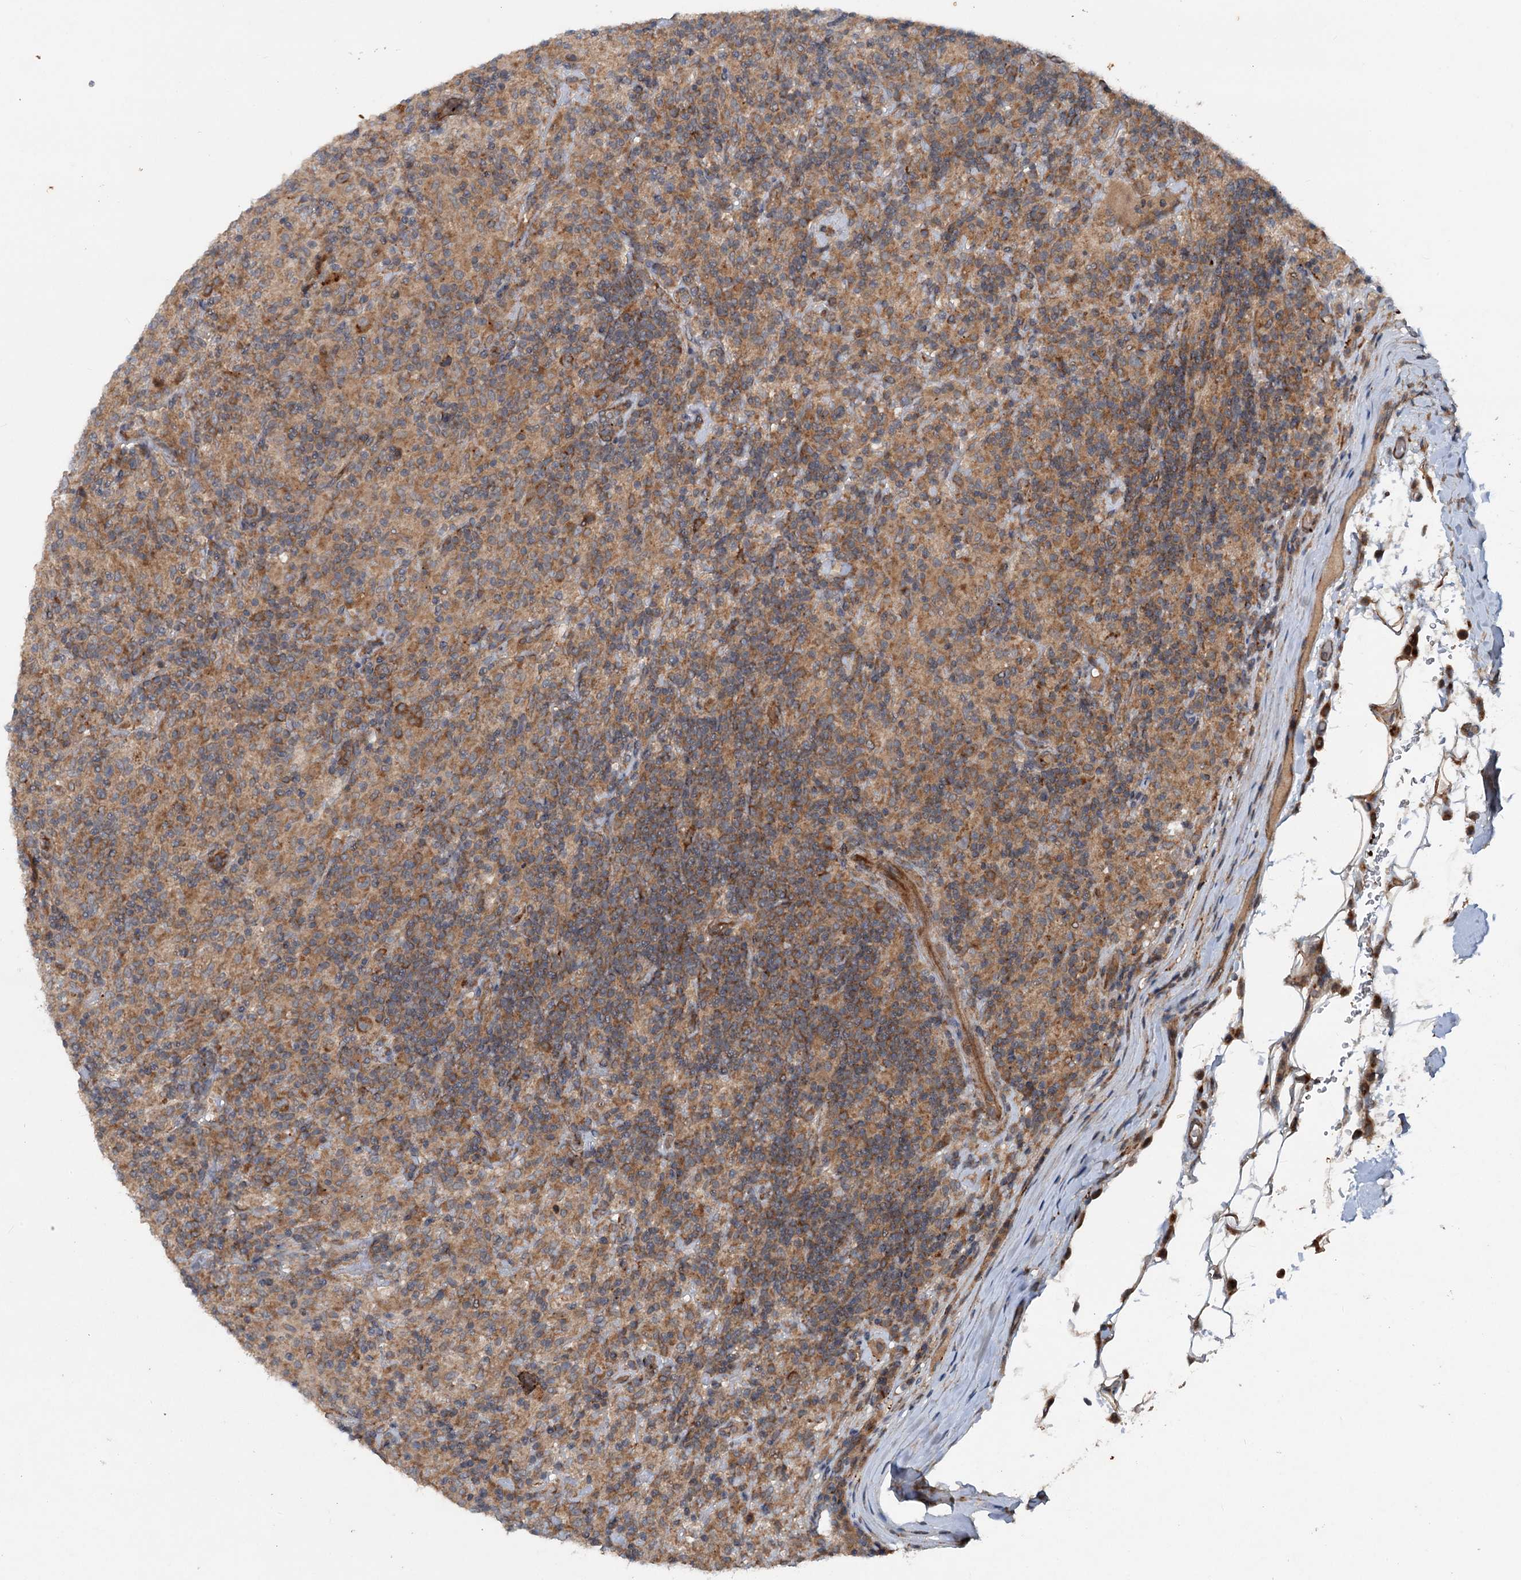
{"staining": {"intensity": "moderate", "quantity": ">75%", "location": "cytoplasmic/membranous"}, "tissue": "lymphoma", "cell_type": "Tumor cells", "image_type": "cancer", "snomed": [{"axis": "morphology", "description": "Hodgkin's disease, NOS"}, {"axis": "topography", "description": "Lymph node"}], "caption": "Immunohistochemical staining of Hodgkin's disease shows medium levels of moderate cytoplasmic/membranous staining in about >75% of tumor cells.", "gene": "N4BP2L2", "patient": {"sex": "male", "age": 70}}